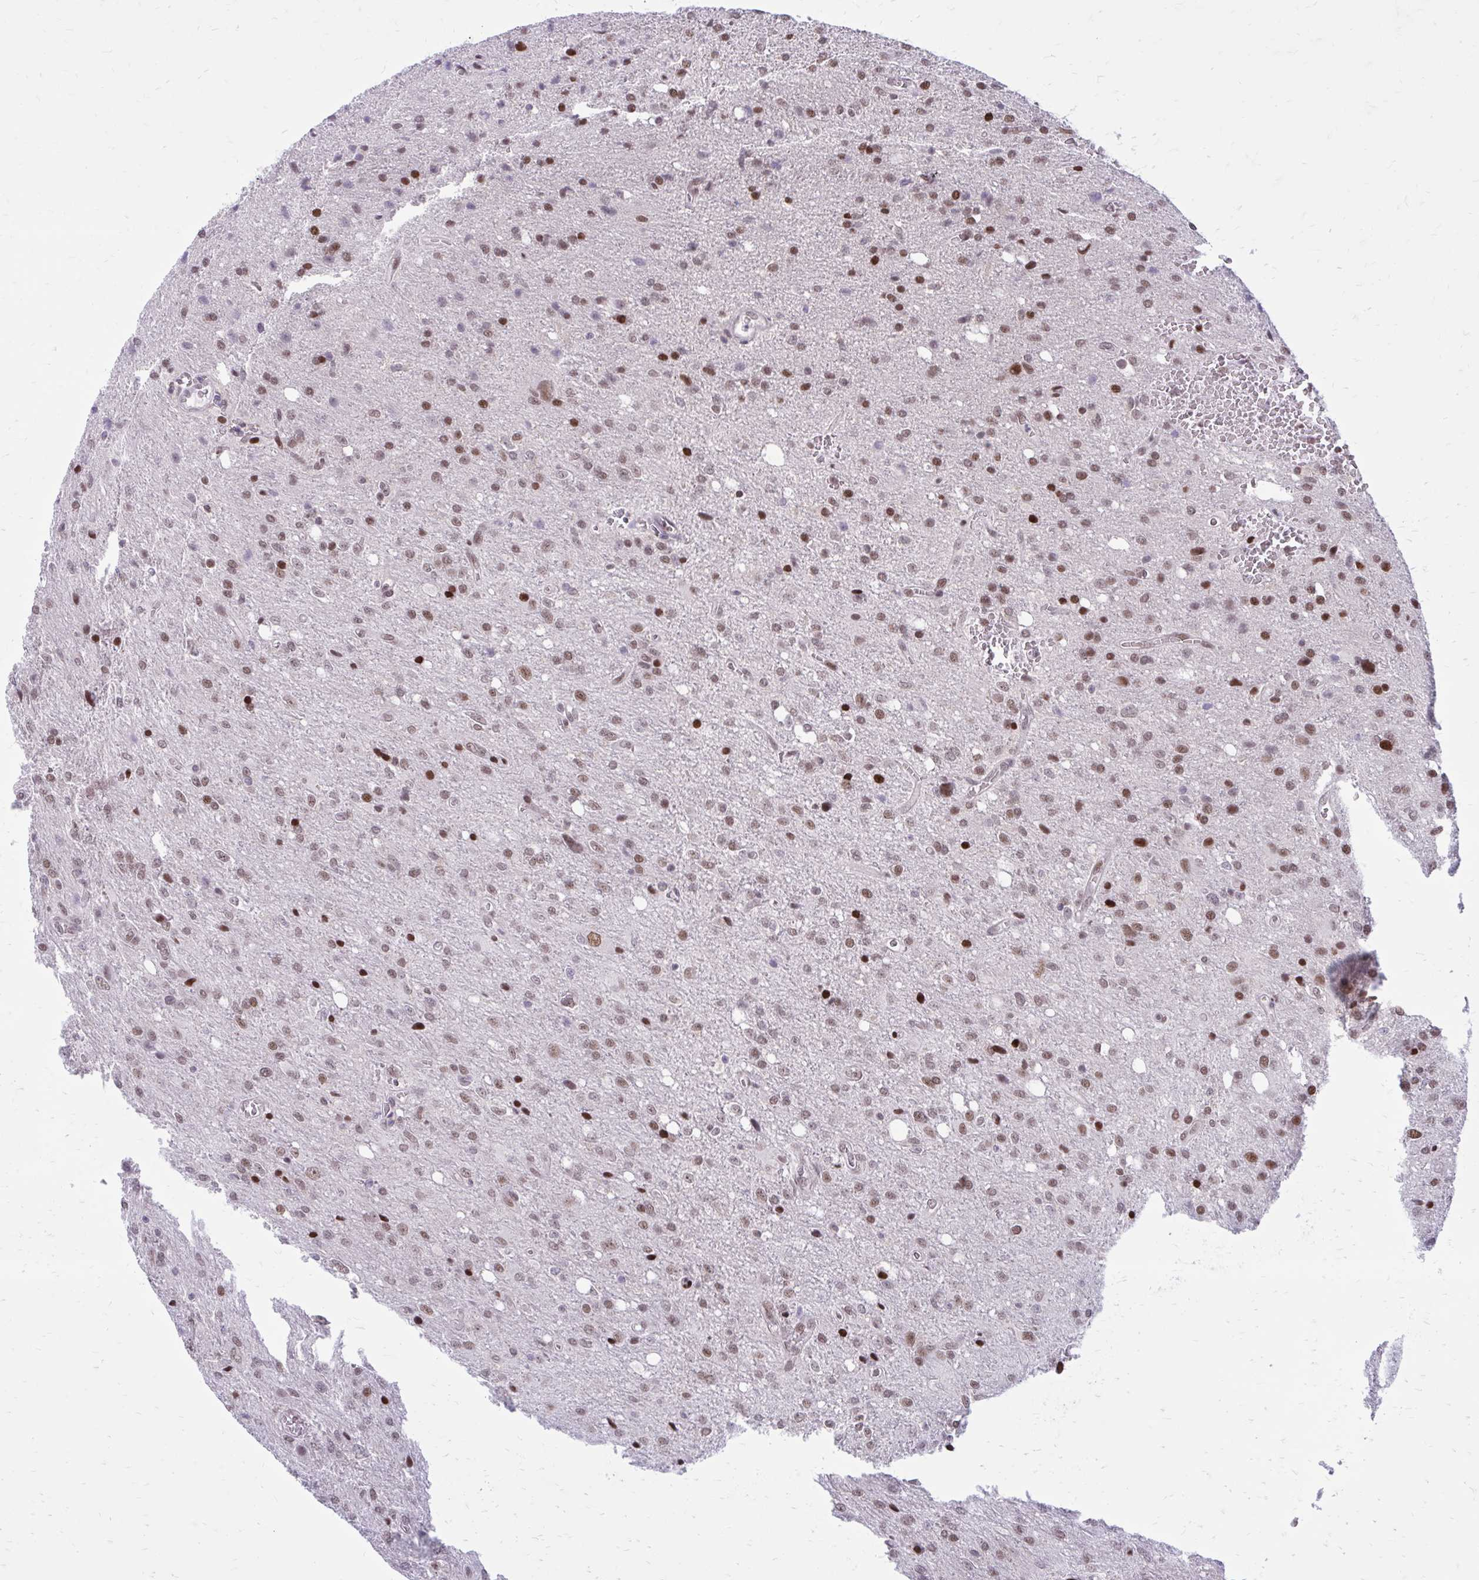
{"staining": {"intensity": "moderate", "quantity": "25%-75%", "location": "nuclear"}, "tissue": "glioma", "cell_type": "Tumor cells", "image_type": "cancer", "snomed": [{"axis": "morphology", "description": "Glioma, malignant, Low grade"}, {"axis": "topography", "description": "Brain"}], "caption": "Immunohistochemistry (IHC) micrograph of human glioma stained for a protein (brown), which demonstrates medium levels of moderate nuclear expression in about 25%-75% of tumor cells.", "gene": "PSME4", "patient": {"sex": "male", "age": 66}}